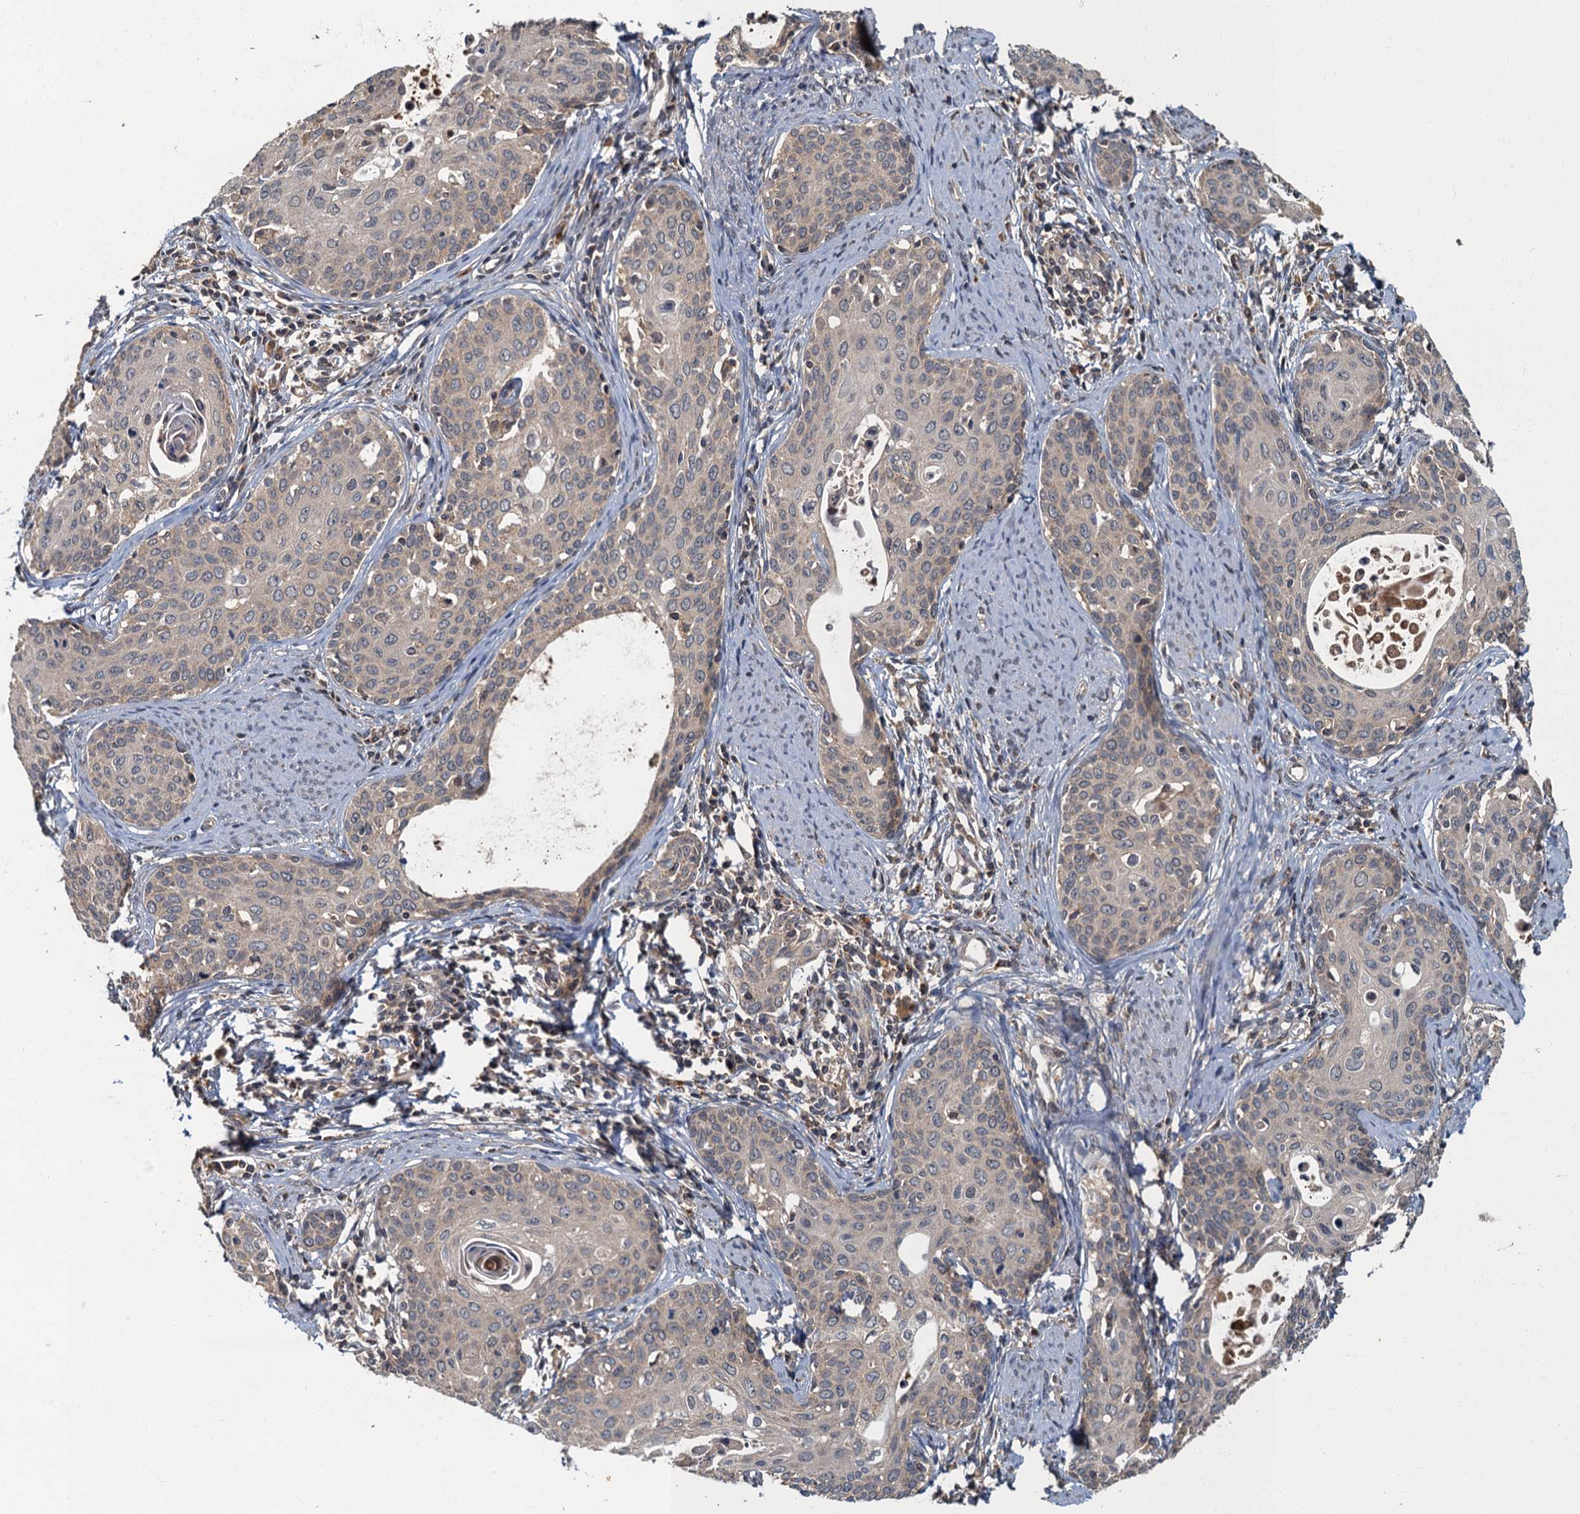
{"staining": {"intensity": "weak", "quantity": "25%-75%", "location": "cytoplasmic/membranous"}, "tissue": "cervical cancer", "cell_type": "Tumor cells", "image_type": "cancer", "snomed": [{"axis": "morphology", "description": "Squamous cell carcinoma, NOS"}, {"axis": "topography", "description": "Cervix"}], "caption": "Weak cytoplasmic/membranous protein expression is present in about 25%-75% of tumor cells in cervical cancer (squamous cell carcinoma).", "gene": "WDCP", "patient": {"sex": "female", "age": 52}}